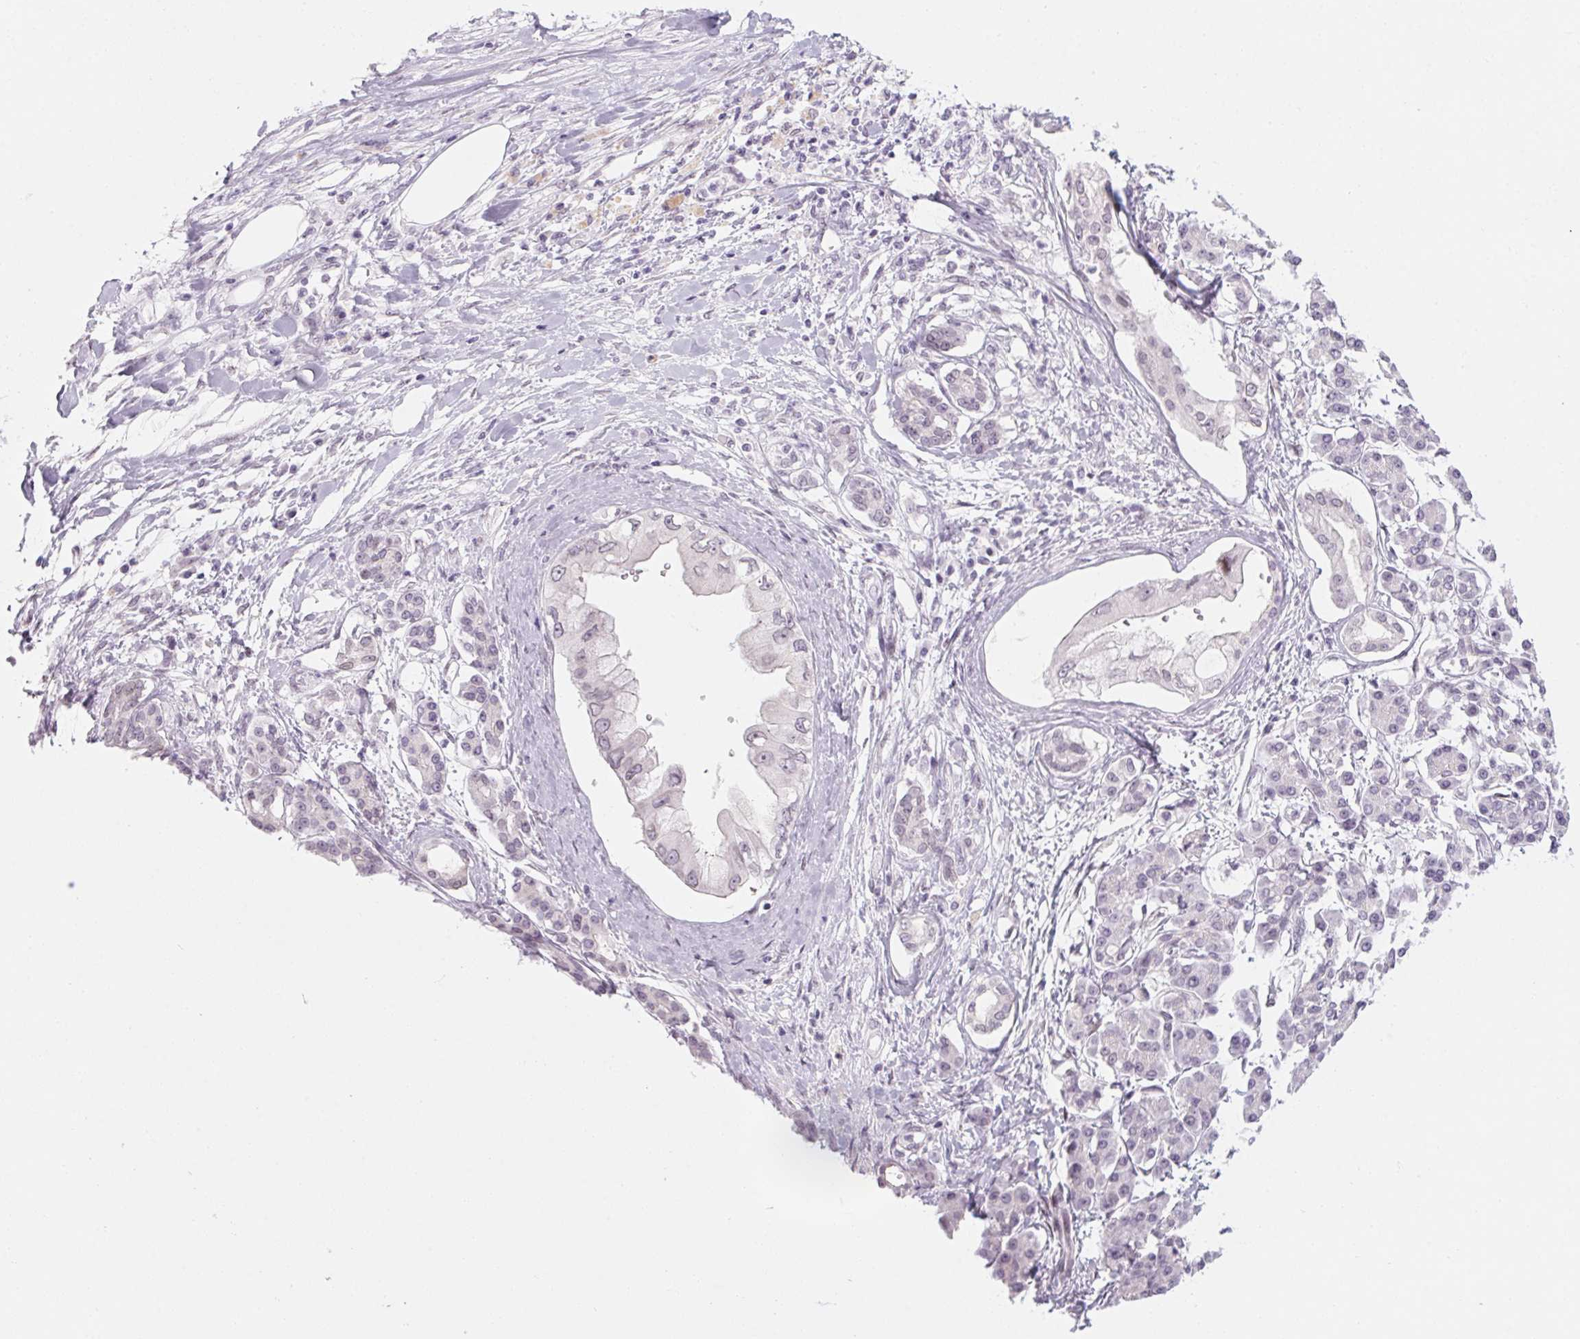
{"staining": {"intensity": "negative", "quantity": "none", "location": "none"}, "tissue": "pancreatic cancer", "cell_type": "Tumor cells", "image_type": "cancer", "snomed": [{"axis": "morphology", "description": "Adenocarcinoma, NOS"}, {"axis": "topography", "description": "Pancreas"}], "caption": "There is no significant expression in tumor cells of pancreatic cancer.", "gene": "KCNQ2", "patient": {"sex": "female", "age": 56}}